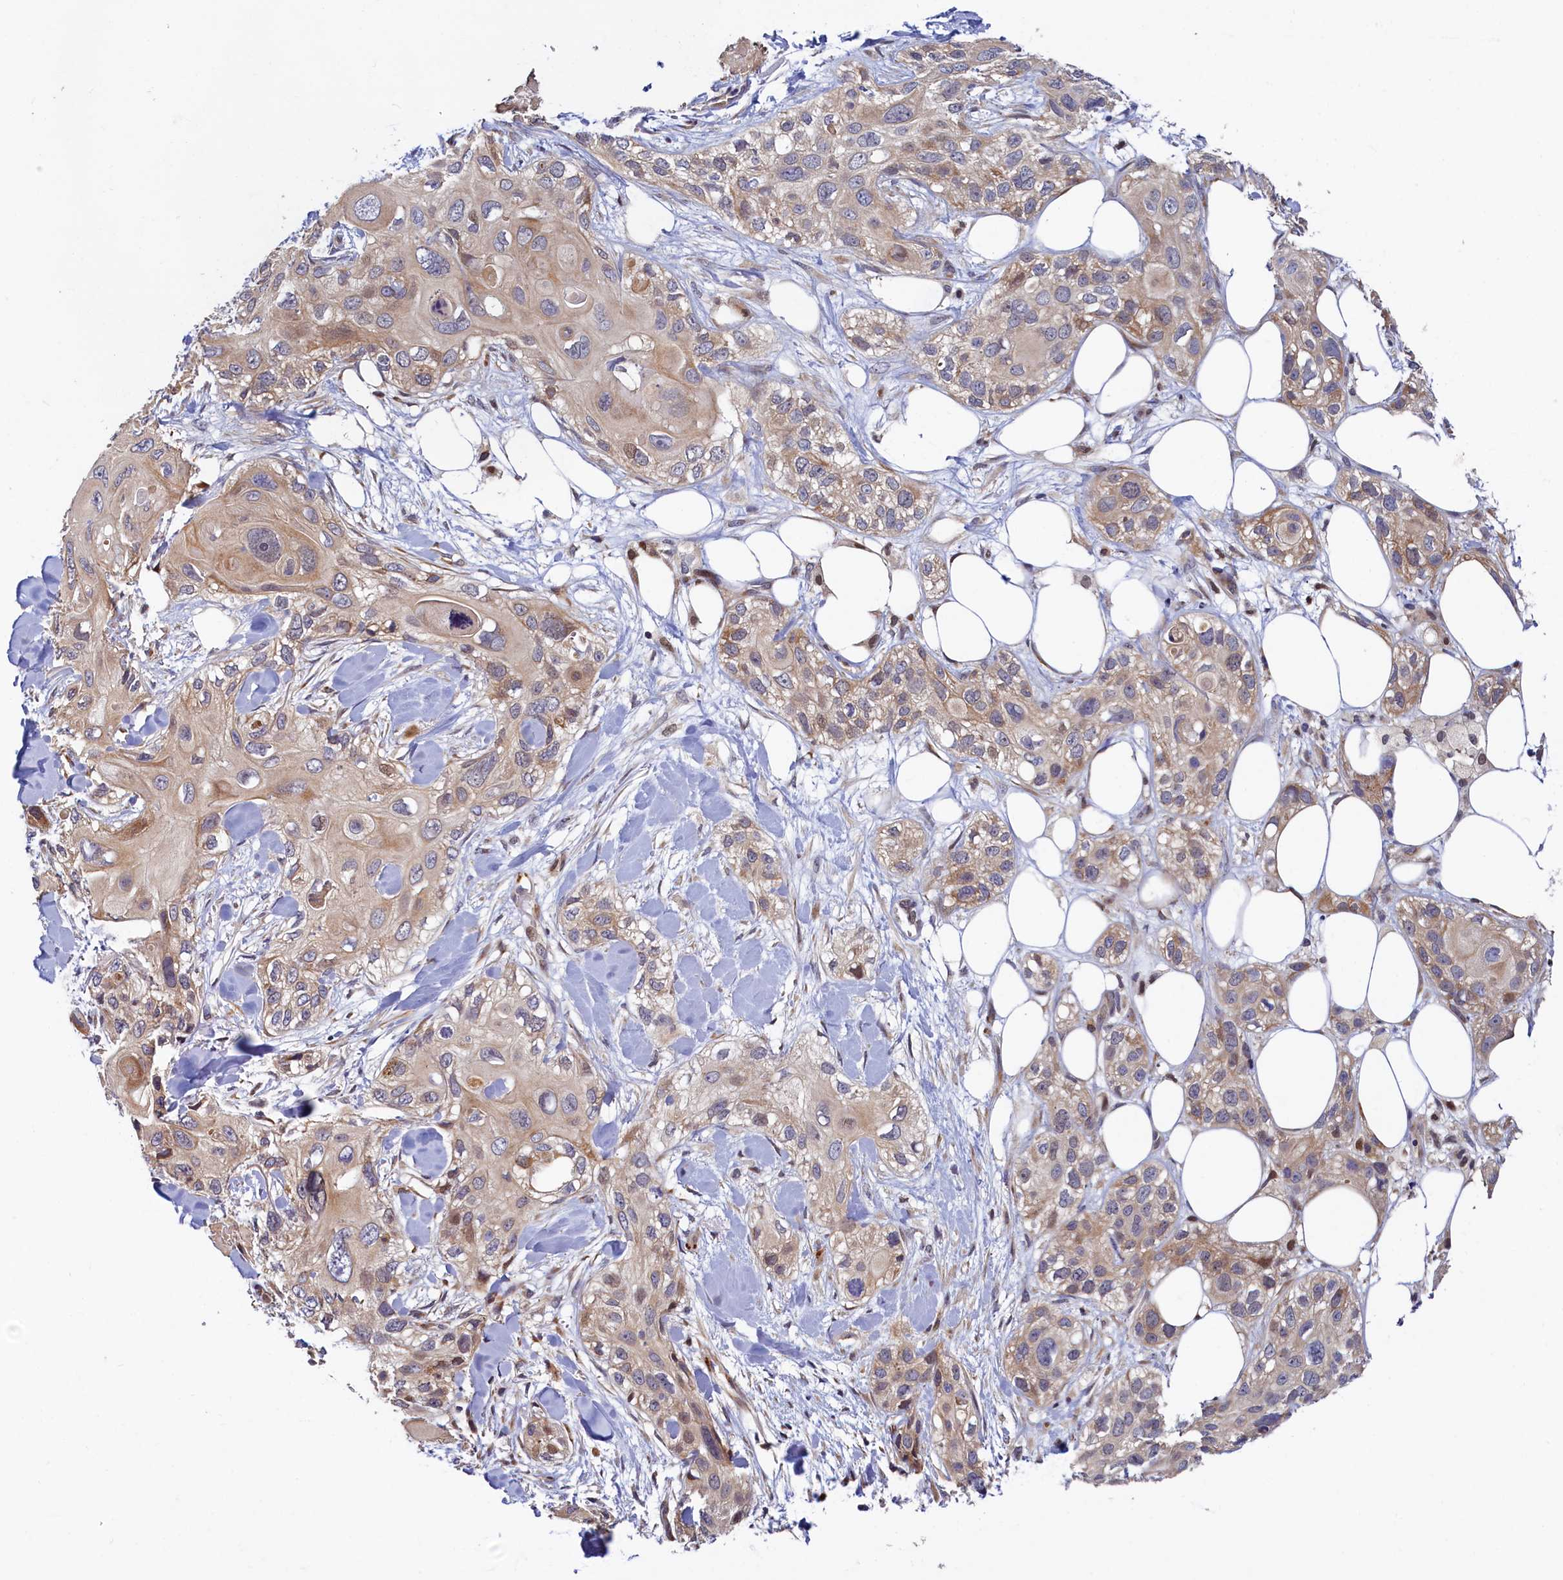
{"staining": {"intensity": "weak", "quantity": "25%-75%", "location": "cytoplasmic/membranous"}, "tissue": "skin cancer", "cell_type": "Tumor cells", "image_type": "cancer", "snomed": [{"axis": "morphology", "description": "Normal tissue, NOS"}, {"axis": "morphology", "description": "Squamous cell carcinoma, NOS"}, {"axis": "topography", "description": "Skin"}], "caption": "Protein staining of squamous cell carcinoma (skin) tissue displays weak cytoplasmic/membranous staining in approximately 25%-75% of tumor cells.", "gene": "SLC16A14", "patient": {"sex": "male", "age": 72}}